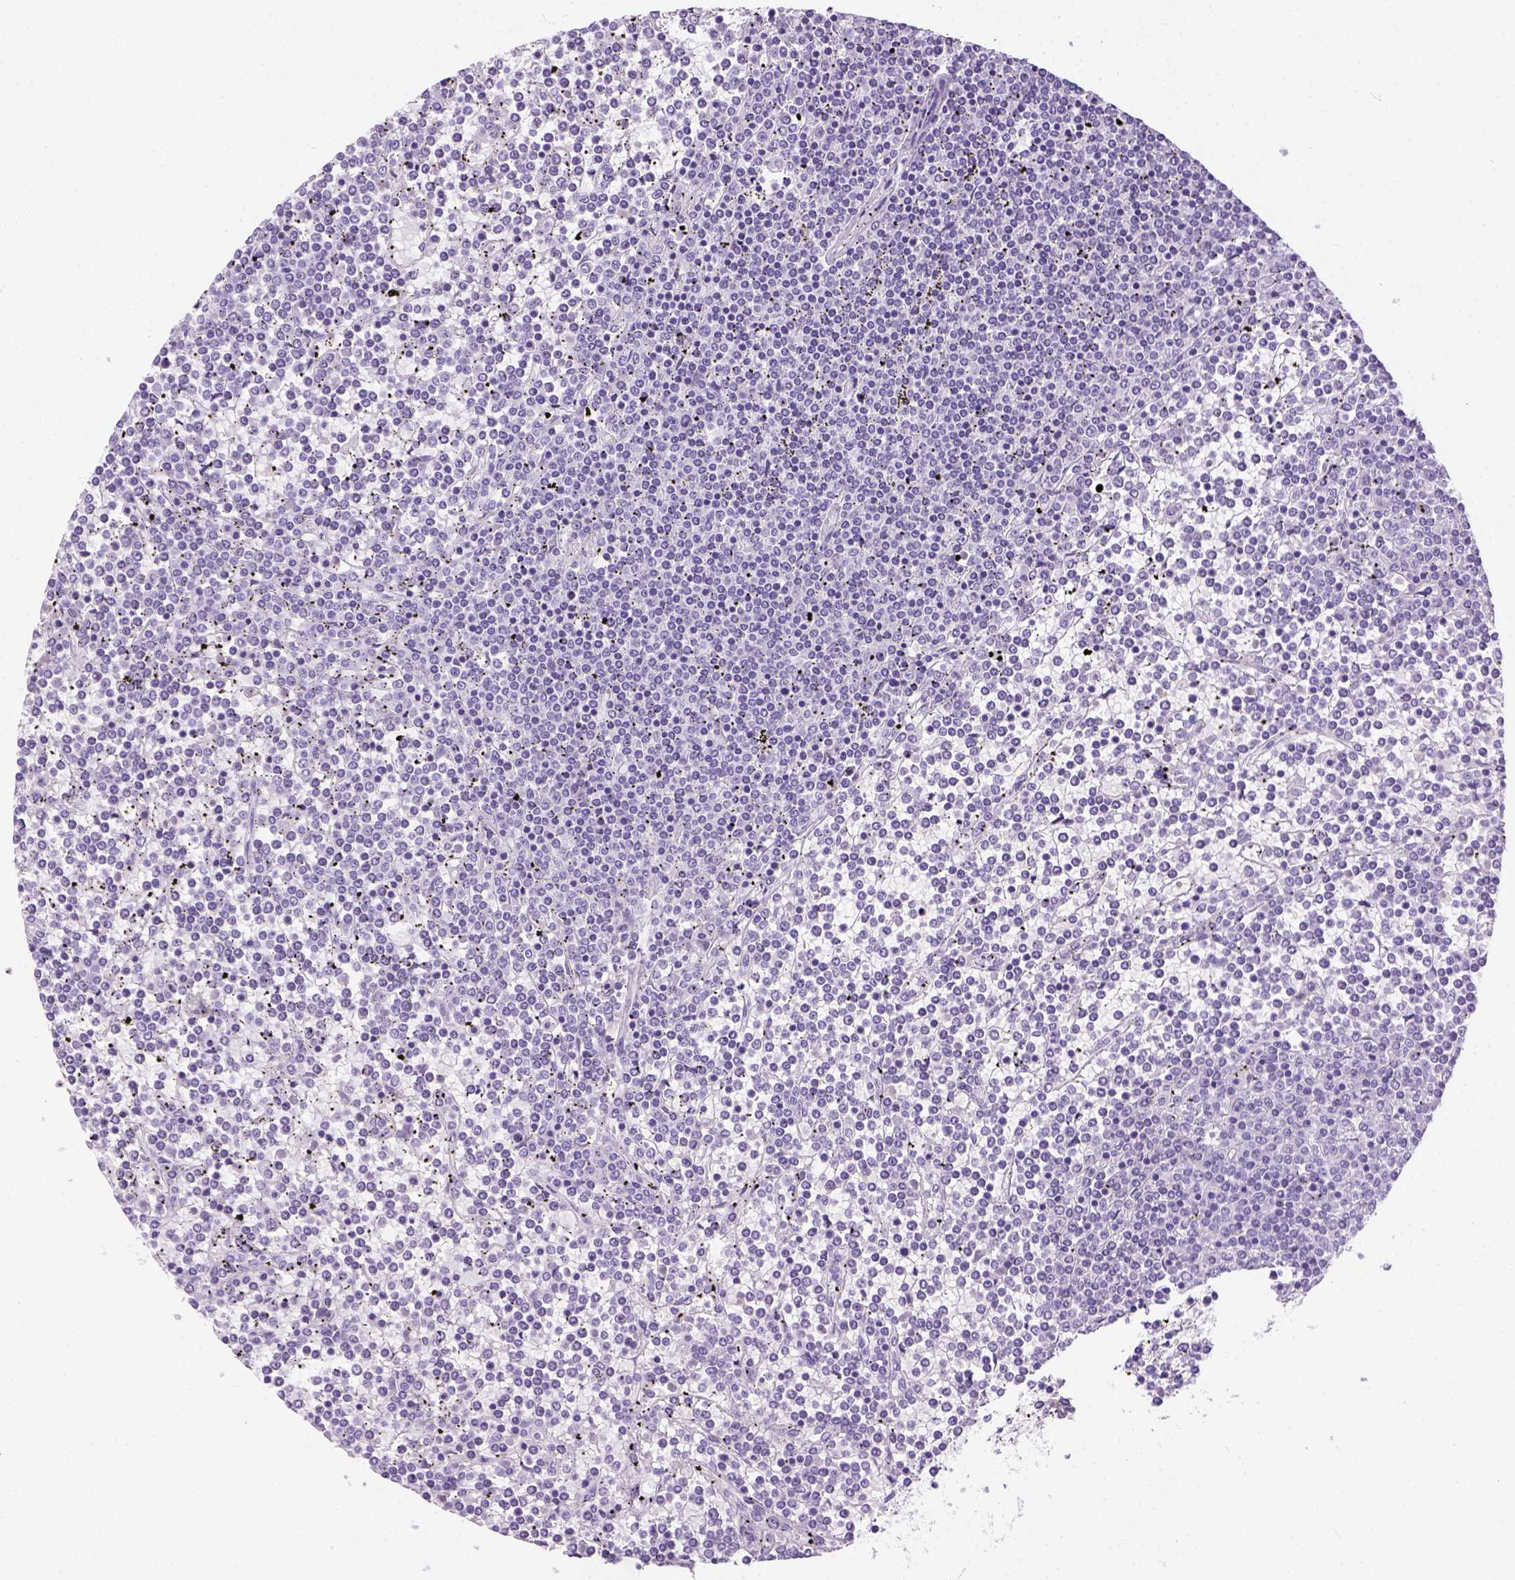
{"staining": {"intensity": "negative", "quantity": "none", "location": "none"}, "tissue": "lymphoma", "cell_type": "Tumor cells", "image_type": "cancer", "snomed": [{"axis": "morphology", "description": "Malignant lymphoma, non-Hodgkin's type, Low grade"}, {"axis": "topography", "description": "Spleen"}], "caption": "High magnification brightfield microscopy of lymphoma stained with DAB (3,3'-diaminobenzidine) (brown) and counterstained with hematoxylin (blue): tumor cells show no significant expression. (Brightfield microscopy of DAB (3,3'-diaminobenzidine) IHC at high magnification).", "gene": "TMEM38A", "patient": {"sex": "female", "age": 19}}